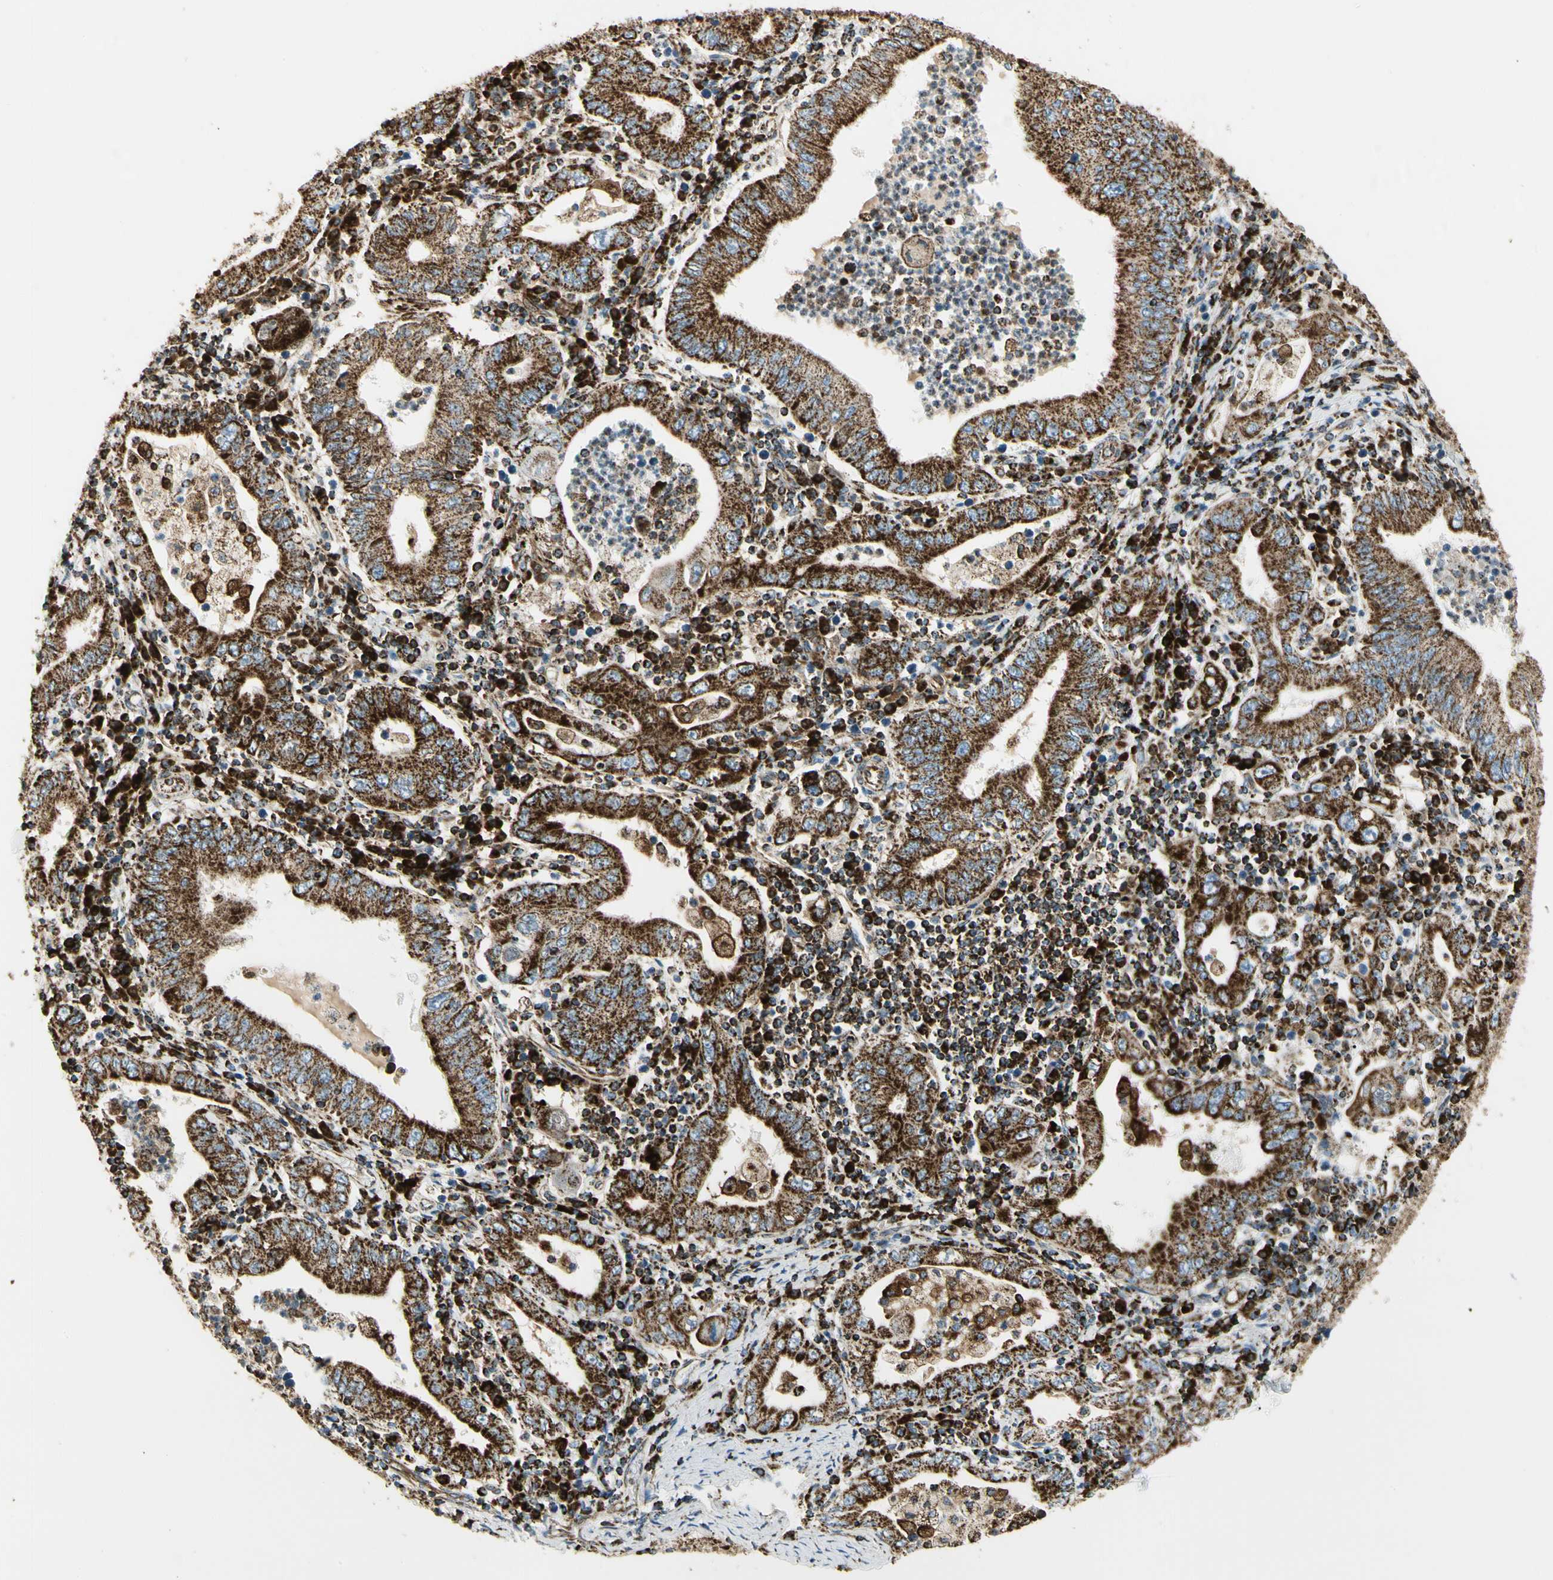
{"staining": {"intensity": "strong", "quantity": ">75%", "location": "cytoplasmic/membranous"}, "tissue": "stomach cancer", "cell_type": "Tumor cells", "image_type": "cancer", "snomed": [{"axis": "morphology", "description": "Normal tissue, NOS"}, {"axis": "morphology", "description": "Adenocarcinoma, NOS"}, {"axis": "topography", "description": "Esophagus"}, {"axis": "topography", "description": "Stomach, upper"}, {"axis": "topography", "description": "Peripheral nerve tissue"}], "caption": "Stomach cancer stained for a protein displays strong cytoplasmic/membranous positivity in tumor cells.", "gene": "ME2", "patient": {"sex": "male", "age": 62}}